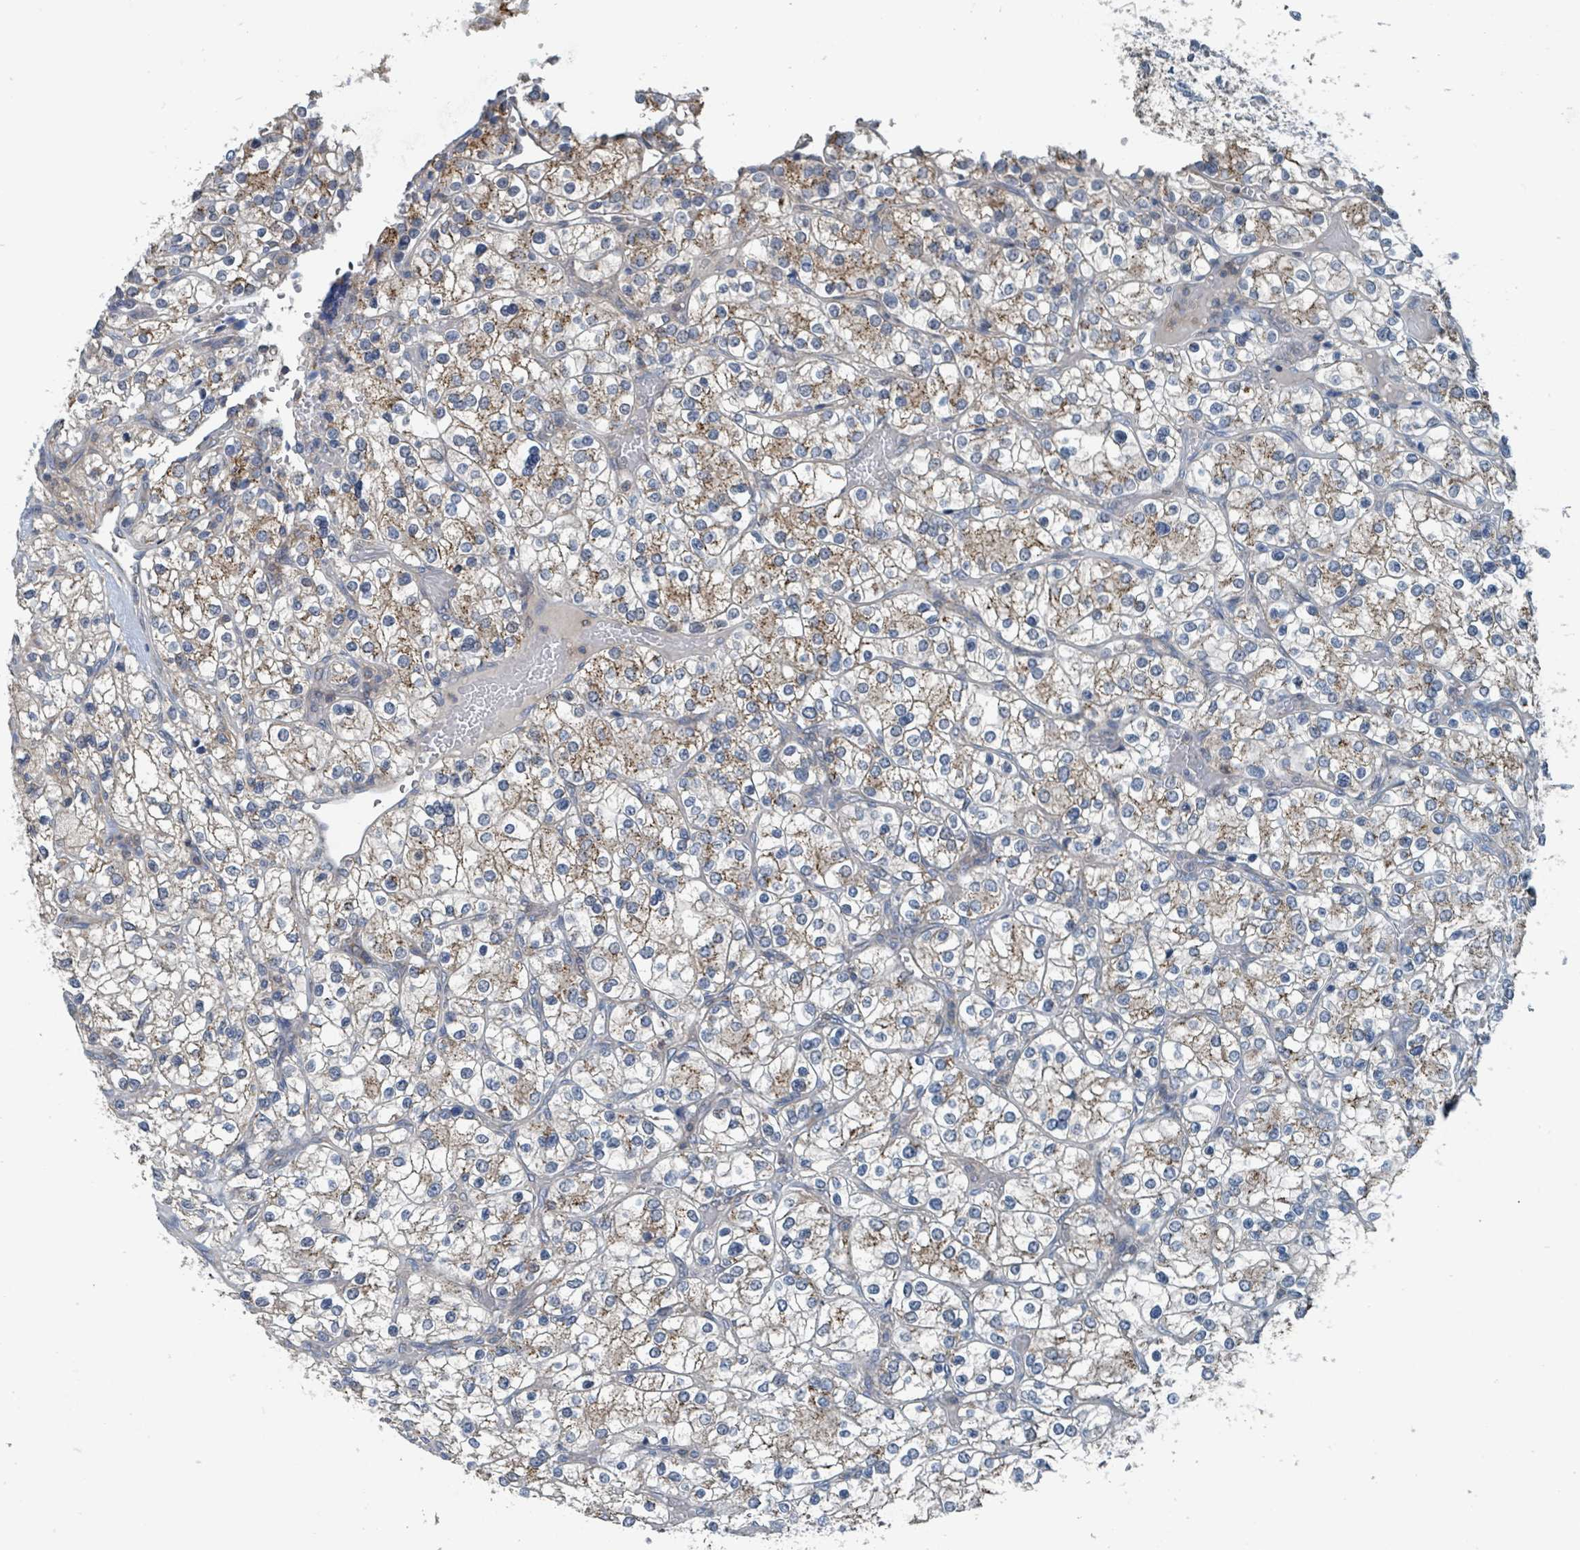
{"staining": {"intensity": "moderate", "quantity": "25%-75%", "location": "cytoplasmic/membranous"}, "tissue": "renal cancer", "cell_type": "Tumor cells", "image_type": "cancer", "snomed": [{"axis": "morphology", "description": "Adenocarcinoma, NOS"}, {"axis": "topography", "description": "Kidney"}], "caption": "The immunohistochemical stain shows moderate cytoplasmic/membranous positivity in tumor cells of renal cancer tissue.", "gene": "ACBD4", "patient": {"sex": "male", "age": 80}}